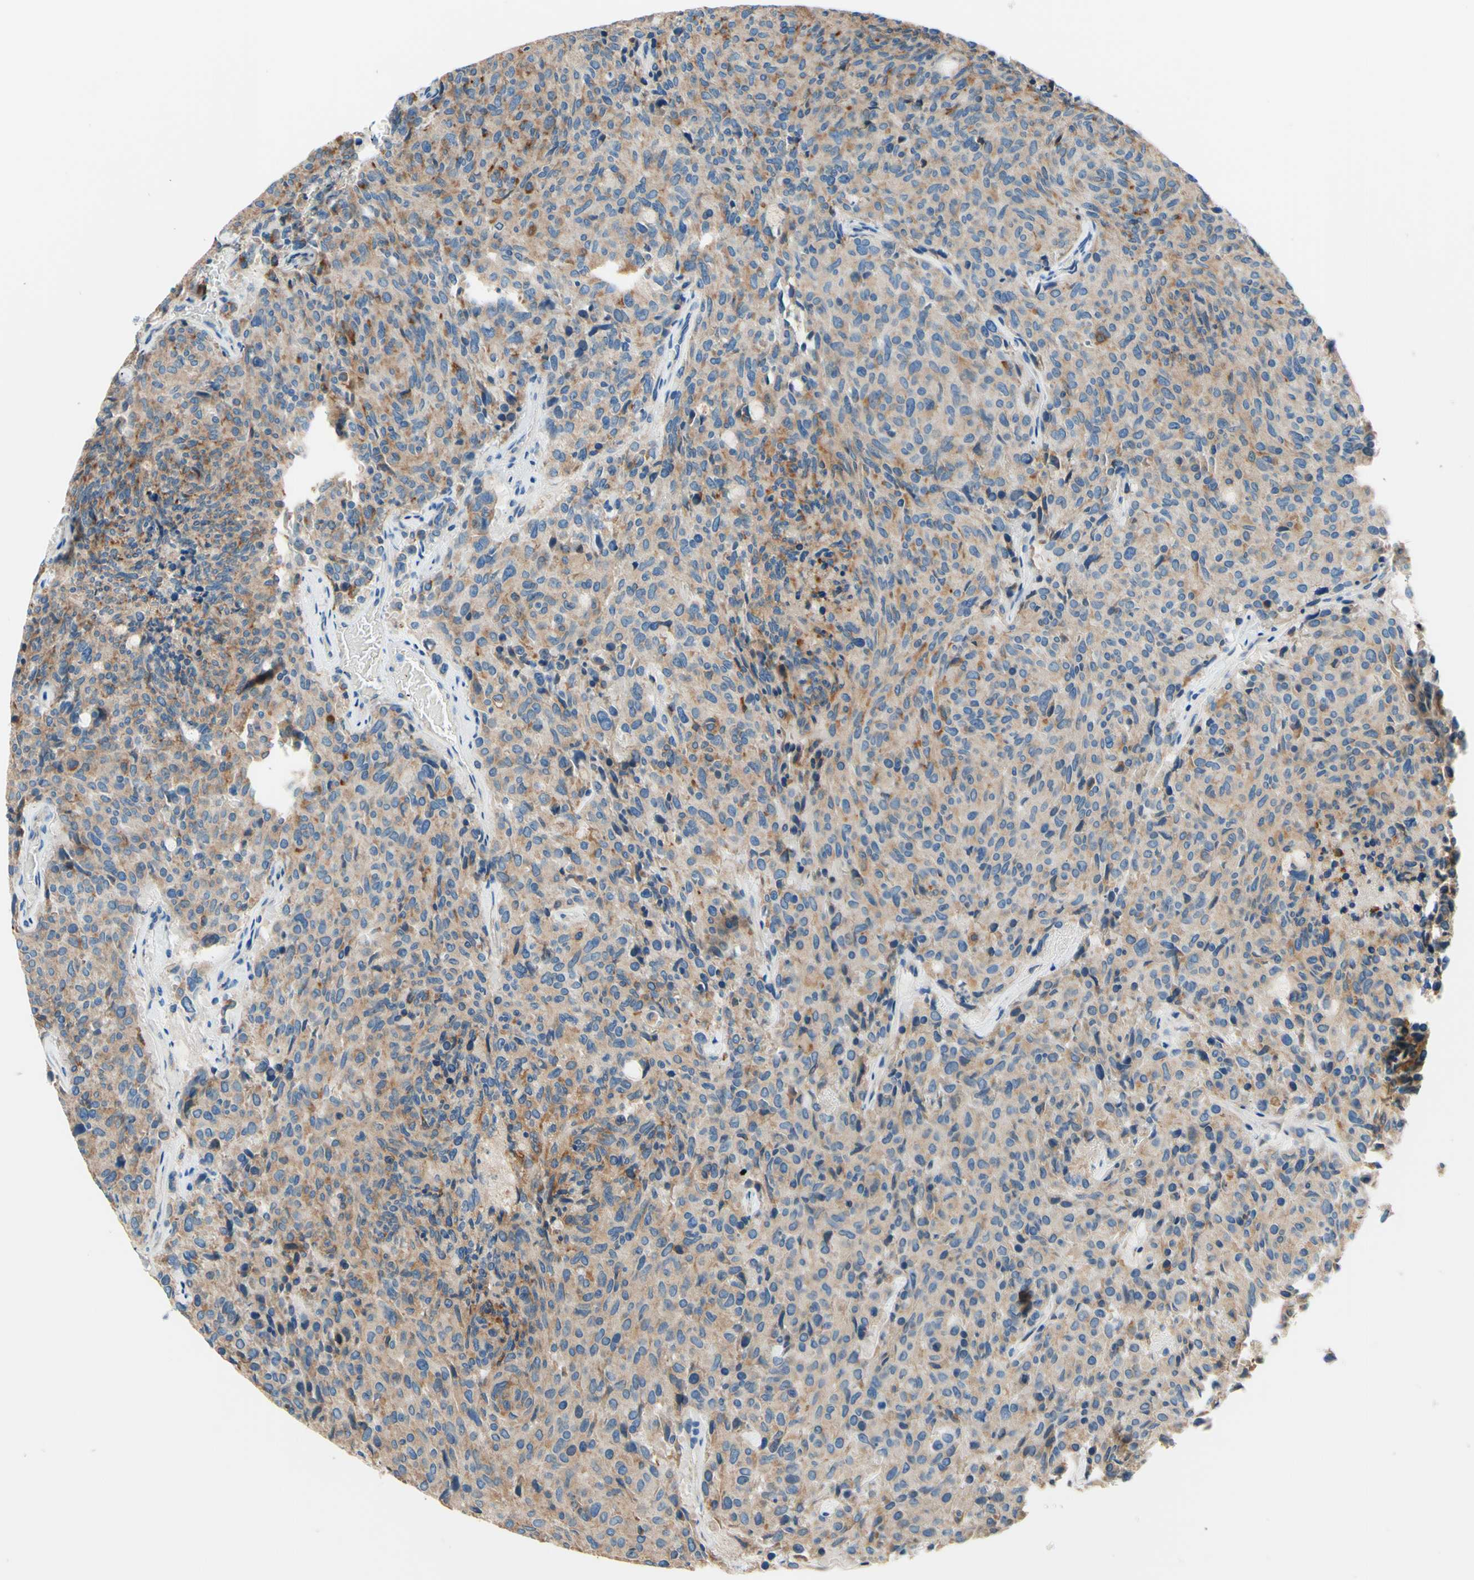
{"staining": {"intensity": "weak", "quantity": "25%-75%", "location": "cytoplasmic/membranous"}, "tissue": "carcinoid", "cell_type": "Tumor cells", "image_type": "cancer", "snomed": [{"axis": "morphology", "description": "Carcinoid, malignant, NOS"}, {"axis": "topography", "description": "Pancreas"}], "caption": "Immunohistochemistry (IHC) micrograph of human carcinoid stained for a protein (brown), which demonstrates low levels of weak cytoplasmic/membranous expression in approximately 25%-75% of tumor cells.", "gene": "PASD1", "patient": {"sex": "female", "age": 54}}